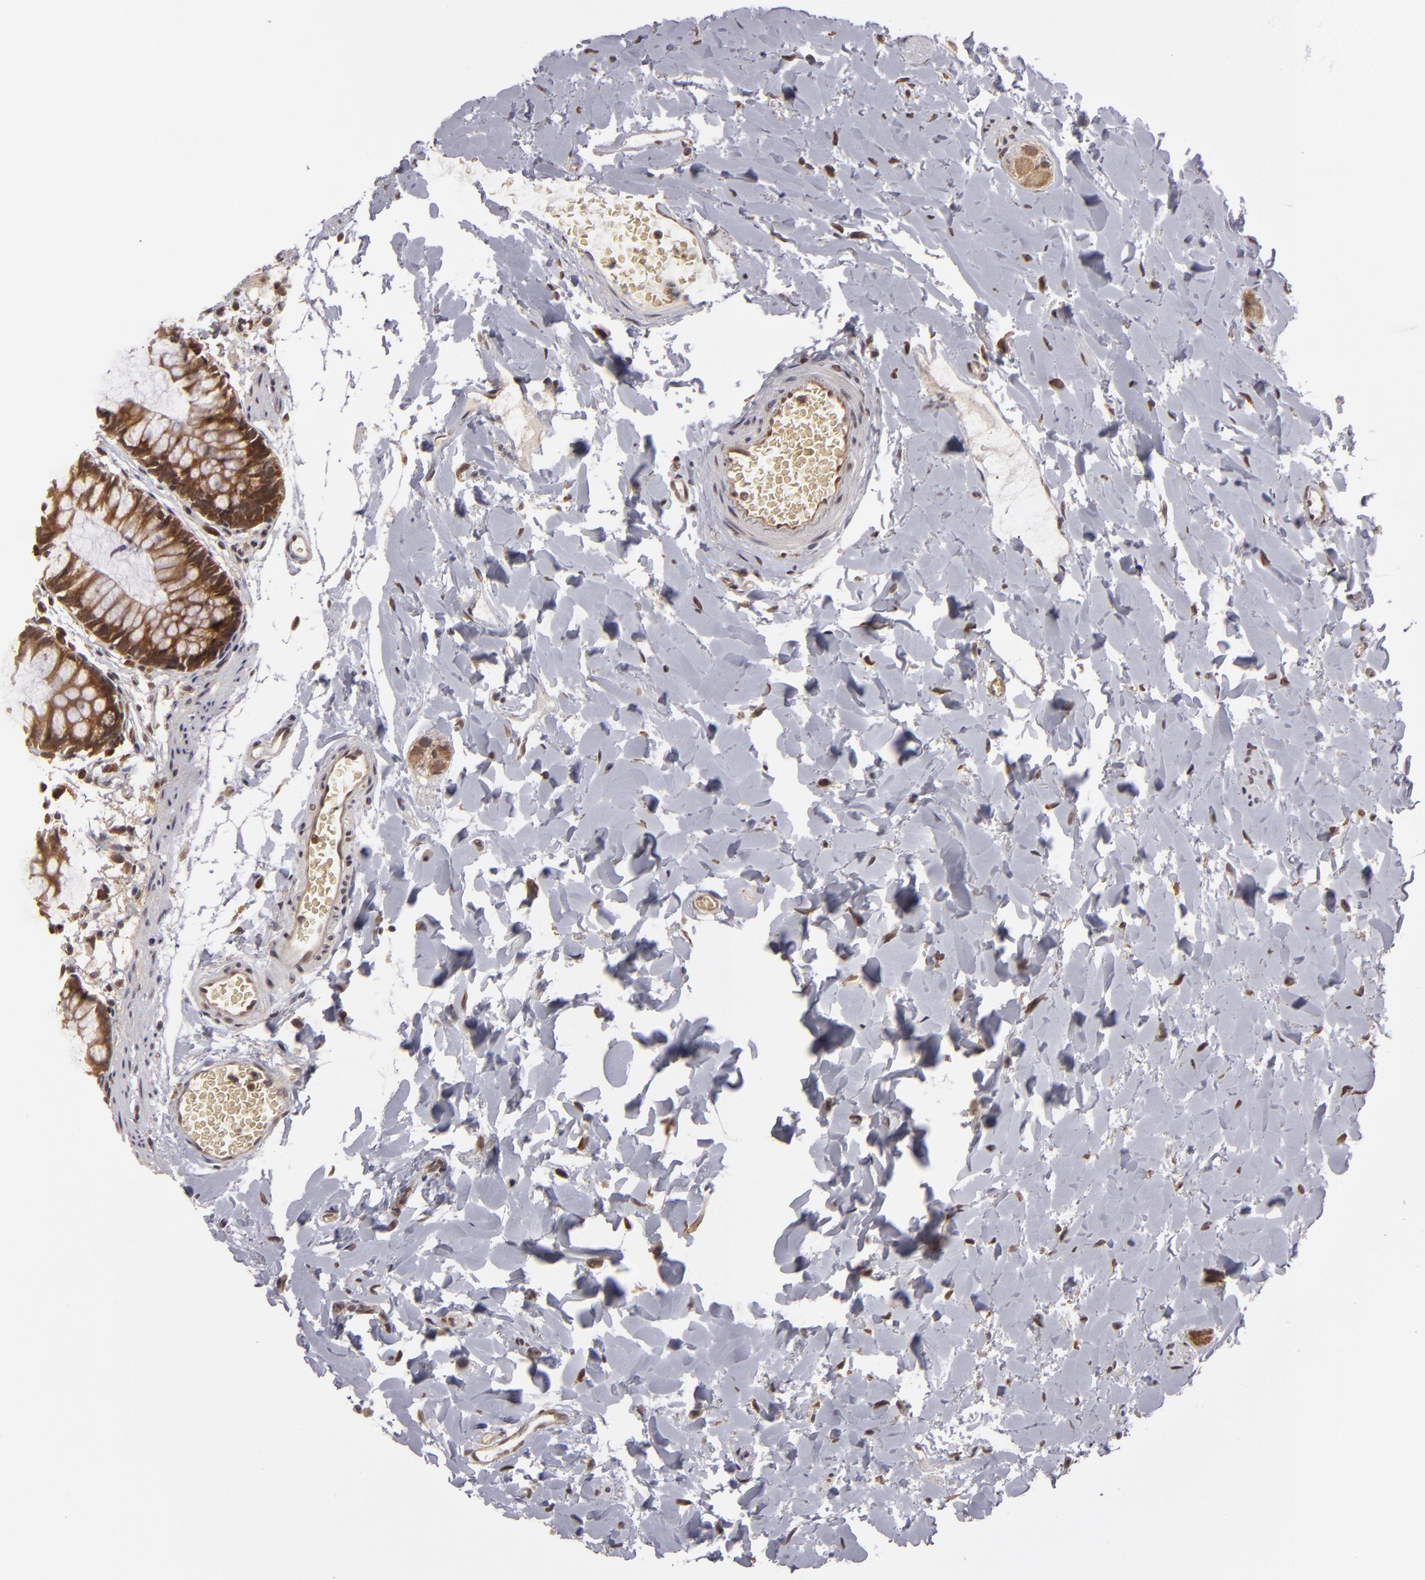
{"staining": {"intensity": "moderate", "quantity": ">75%", "location": "cytoplasmic/membranous"}, "tissue": "colon", "cell_type": "Endothelial cells", "image_type": "normal", "snomed": [{"axis": "morphology", "description": "Normal tissue, NOS"}, {"axis": "topography", "description": "Smooth muscle"}, {"axis": "topography", "description": "Colon"}], "caption": "Colon stained with DAB (3,3'-diaminobenzidine) immunohistochemistry exhibits medium levels of moderate cytoplasmic/membranous staining in approximately >75% of endothelial cells.", "gene": "MAPK3", "patient": {"sex": "male", "age": 67}}